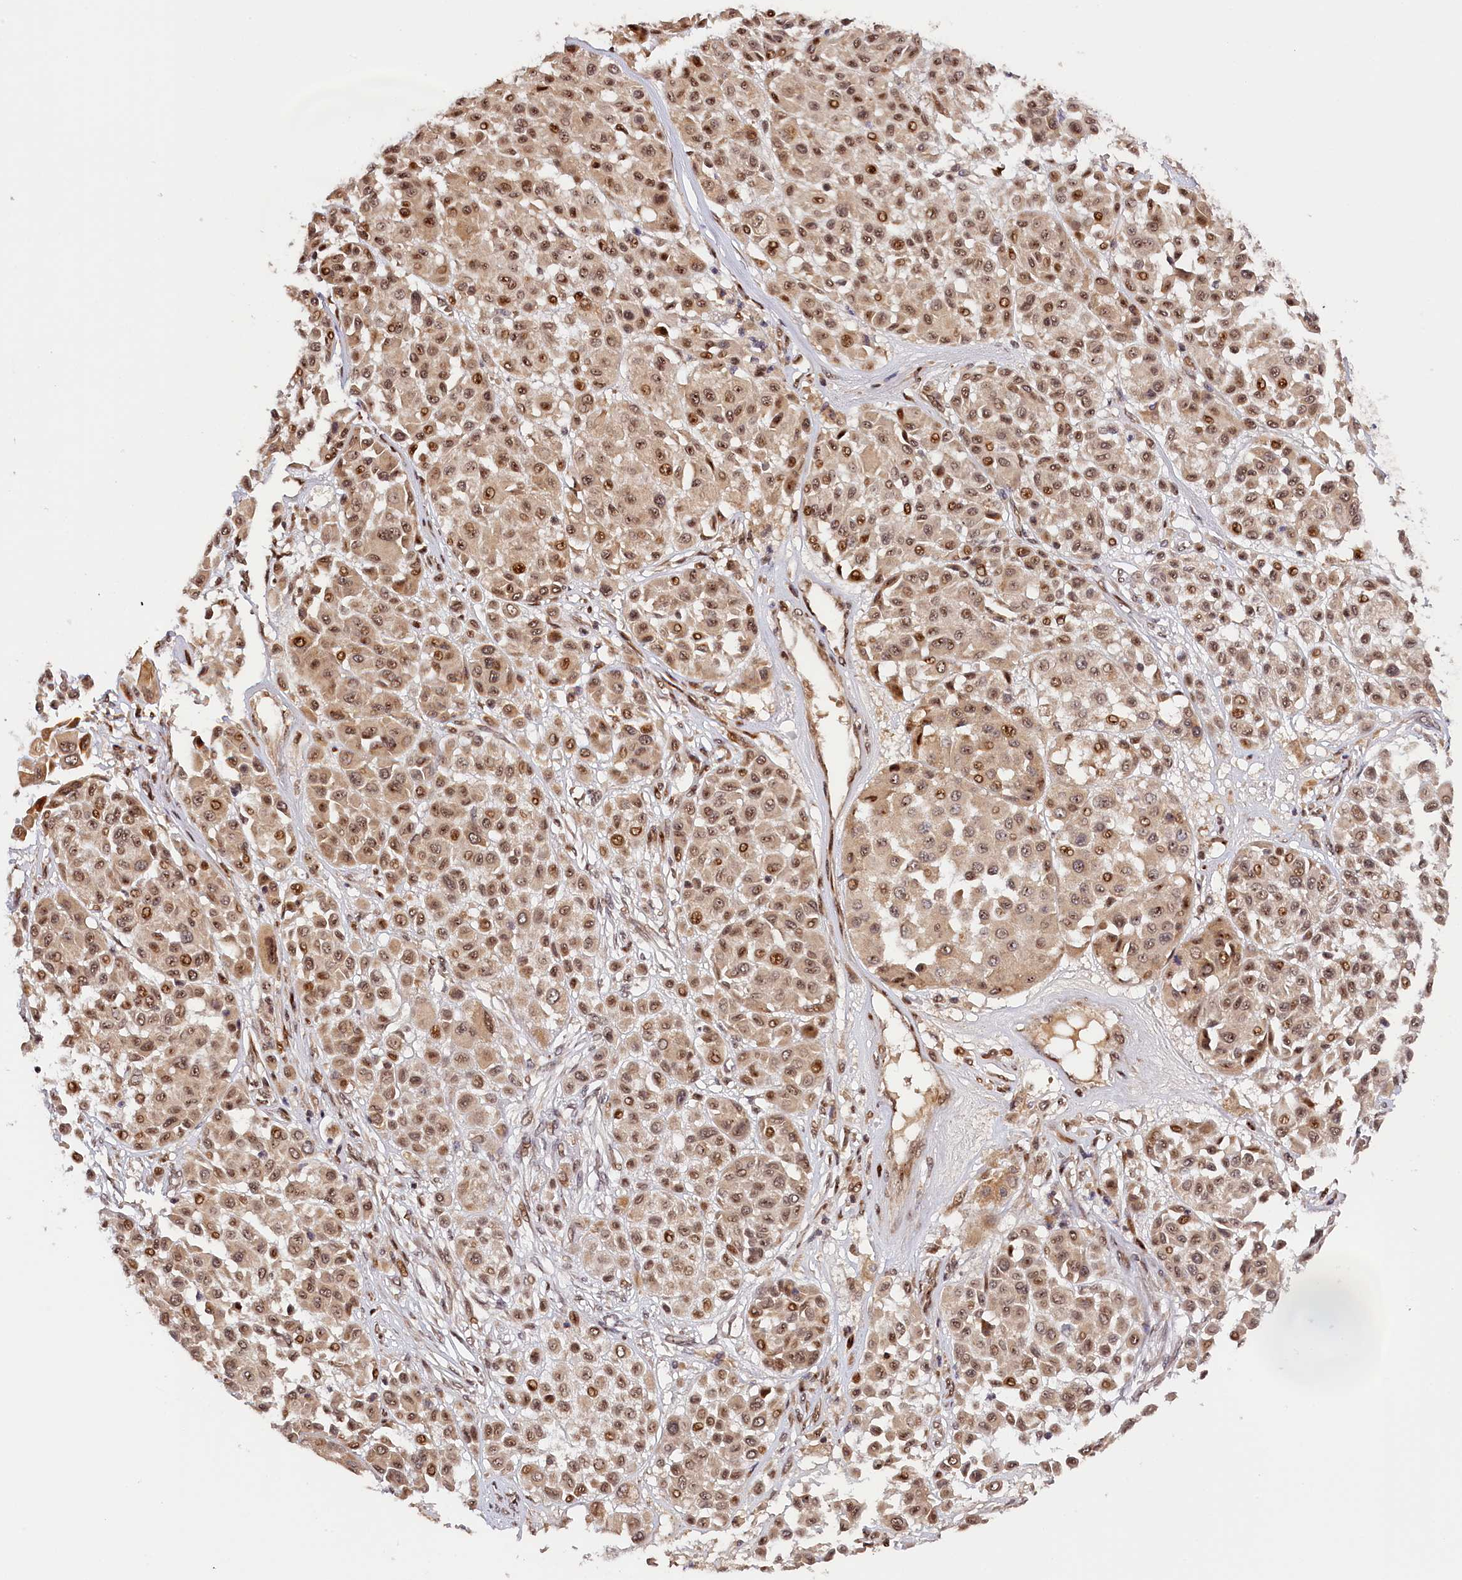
{"staining": {"intensity": "moderate", "quantity": ">75%", "location": "nuclear"}, "tissue": "melanoma", "cell_type": "Tumor cells", "image_type": "cancer", "snomed": [{"axis": "morphology", "description": "Malignant melanoma, Metastatic site"}, {"axis": "topography", "description": "Soft tissue"}], "caption": "About >75% of tumor cells in human malignant melanoma (metastatic site) reveal moderate nuclear protein expression as visualized by brown immunohistochemical staining.", "gene": "ANKRD24", "patient": {"sex": "male", "age": 41}}